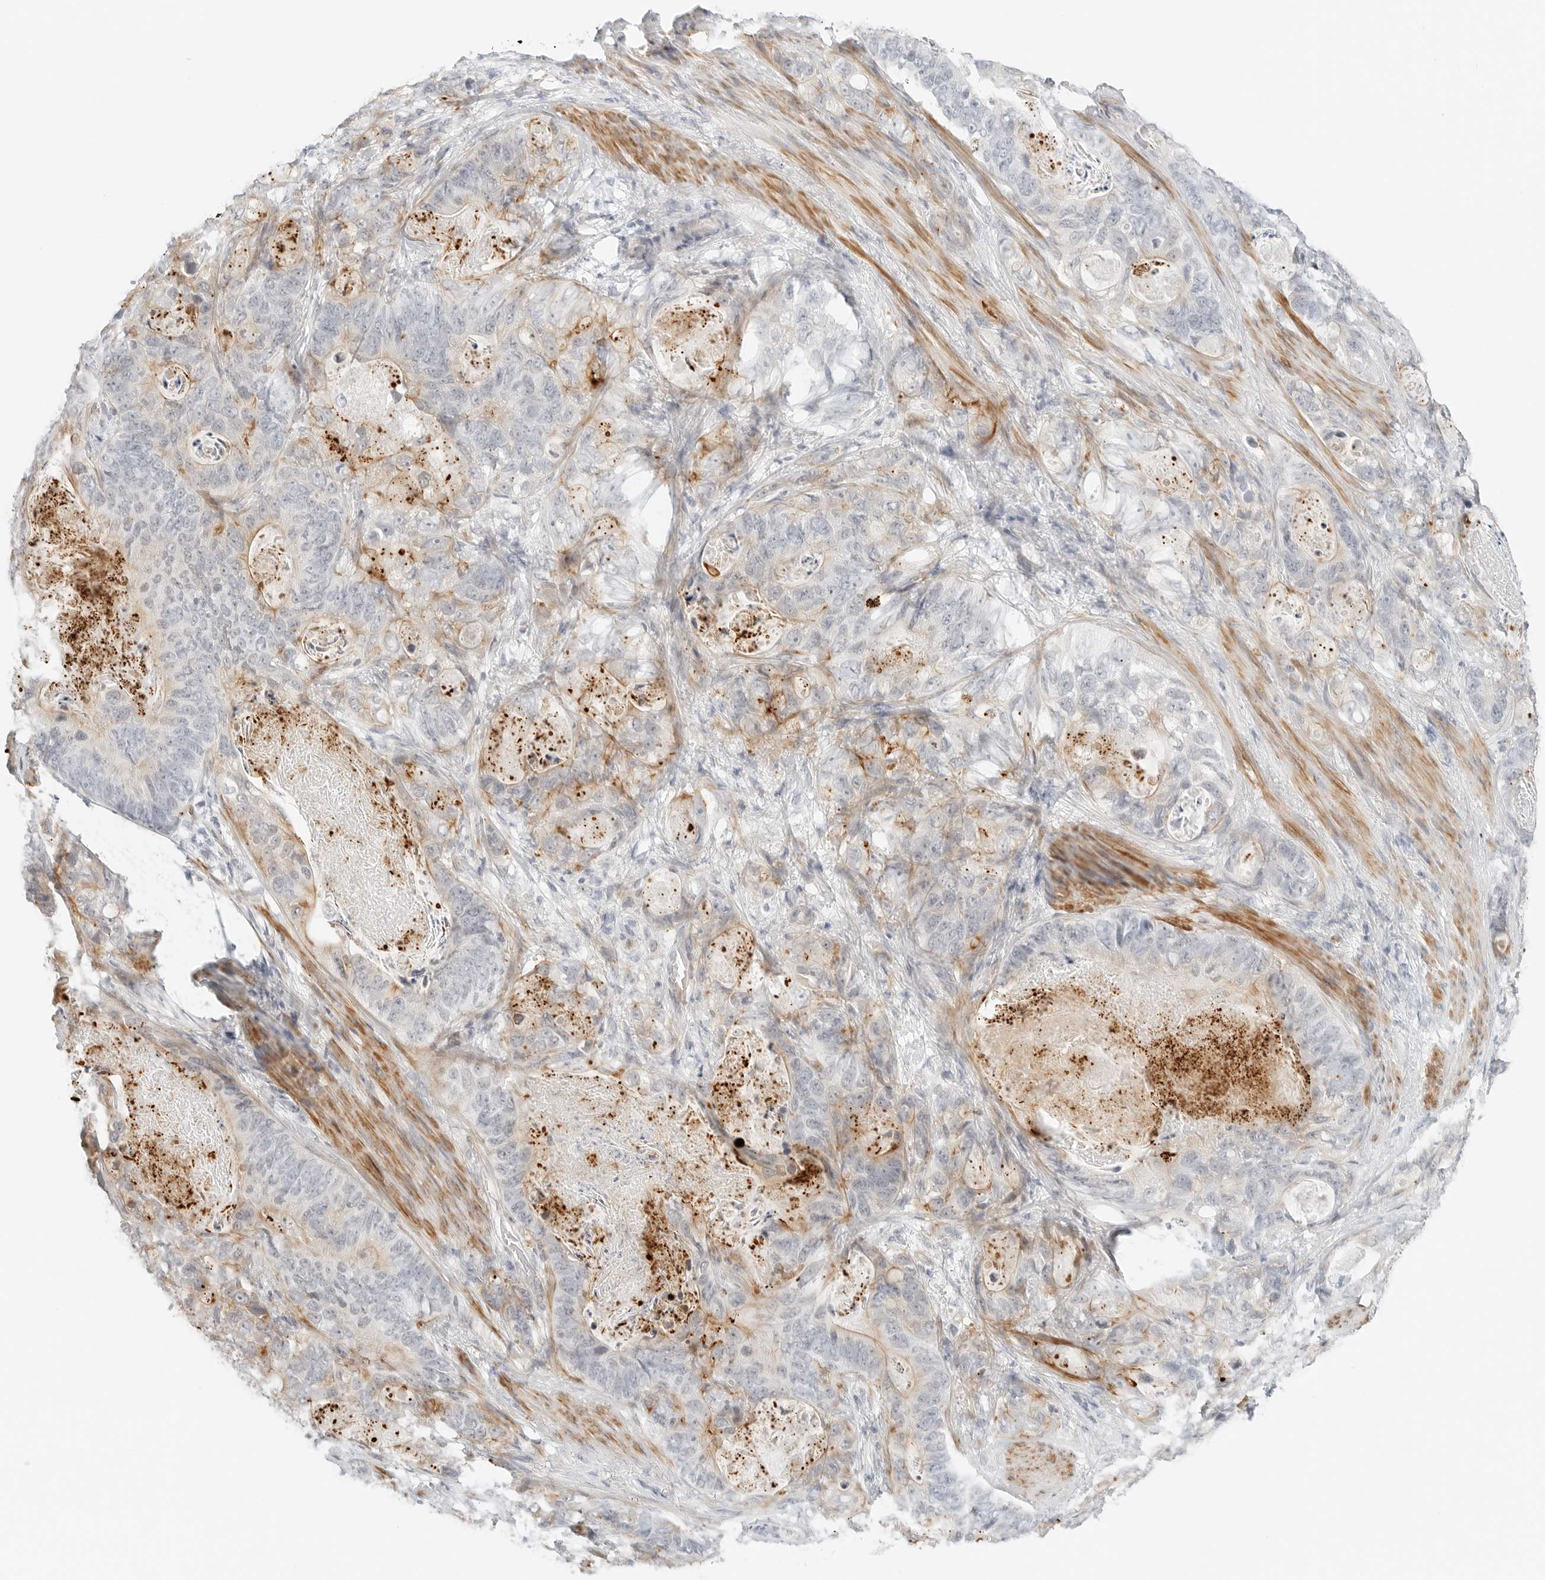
{"staining": {"intensity": "negative", "quantity": "none", "location": "none"}, "tissue": "stomach cancer", "cell_type": "Tumor cells", "image_type": "cancer", "snomed": [{"axis": "morphology", "description": "Normal tissue, NOS"}, {"axis": "morphology", "description": "Adenocarcinoma, NOS"}, {"axis": "topography", "description": "Stomach"}], "caption": "High magnification brightfield microscopy of adenocarcinoma (stomach) stained with DAB (3,3'-diaminobenzidine) (brown) and counterstained with hematoxylin (blue): tumor cells show no significant staining.", "gene": "IQCC", "patient": {"sex": "female", "age": 89}}